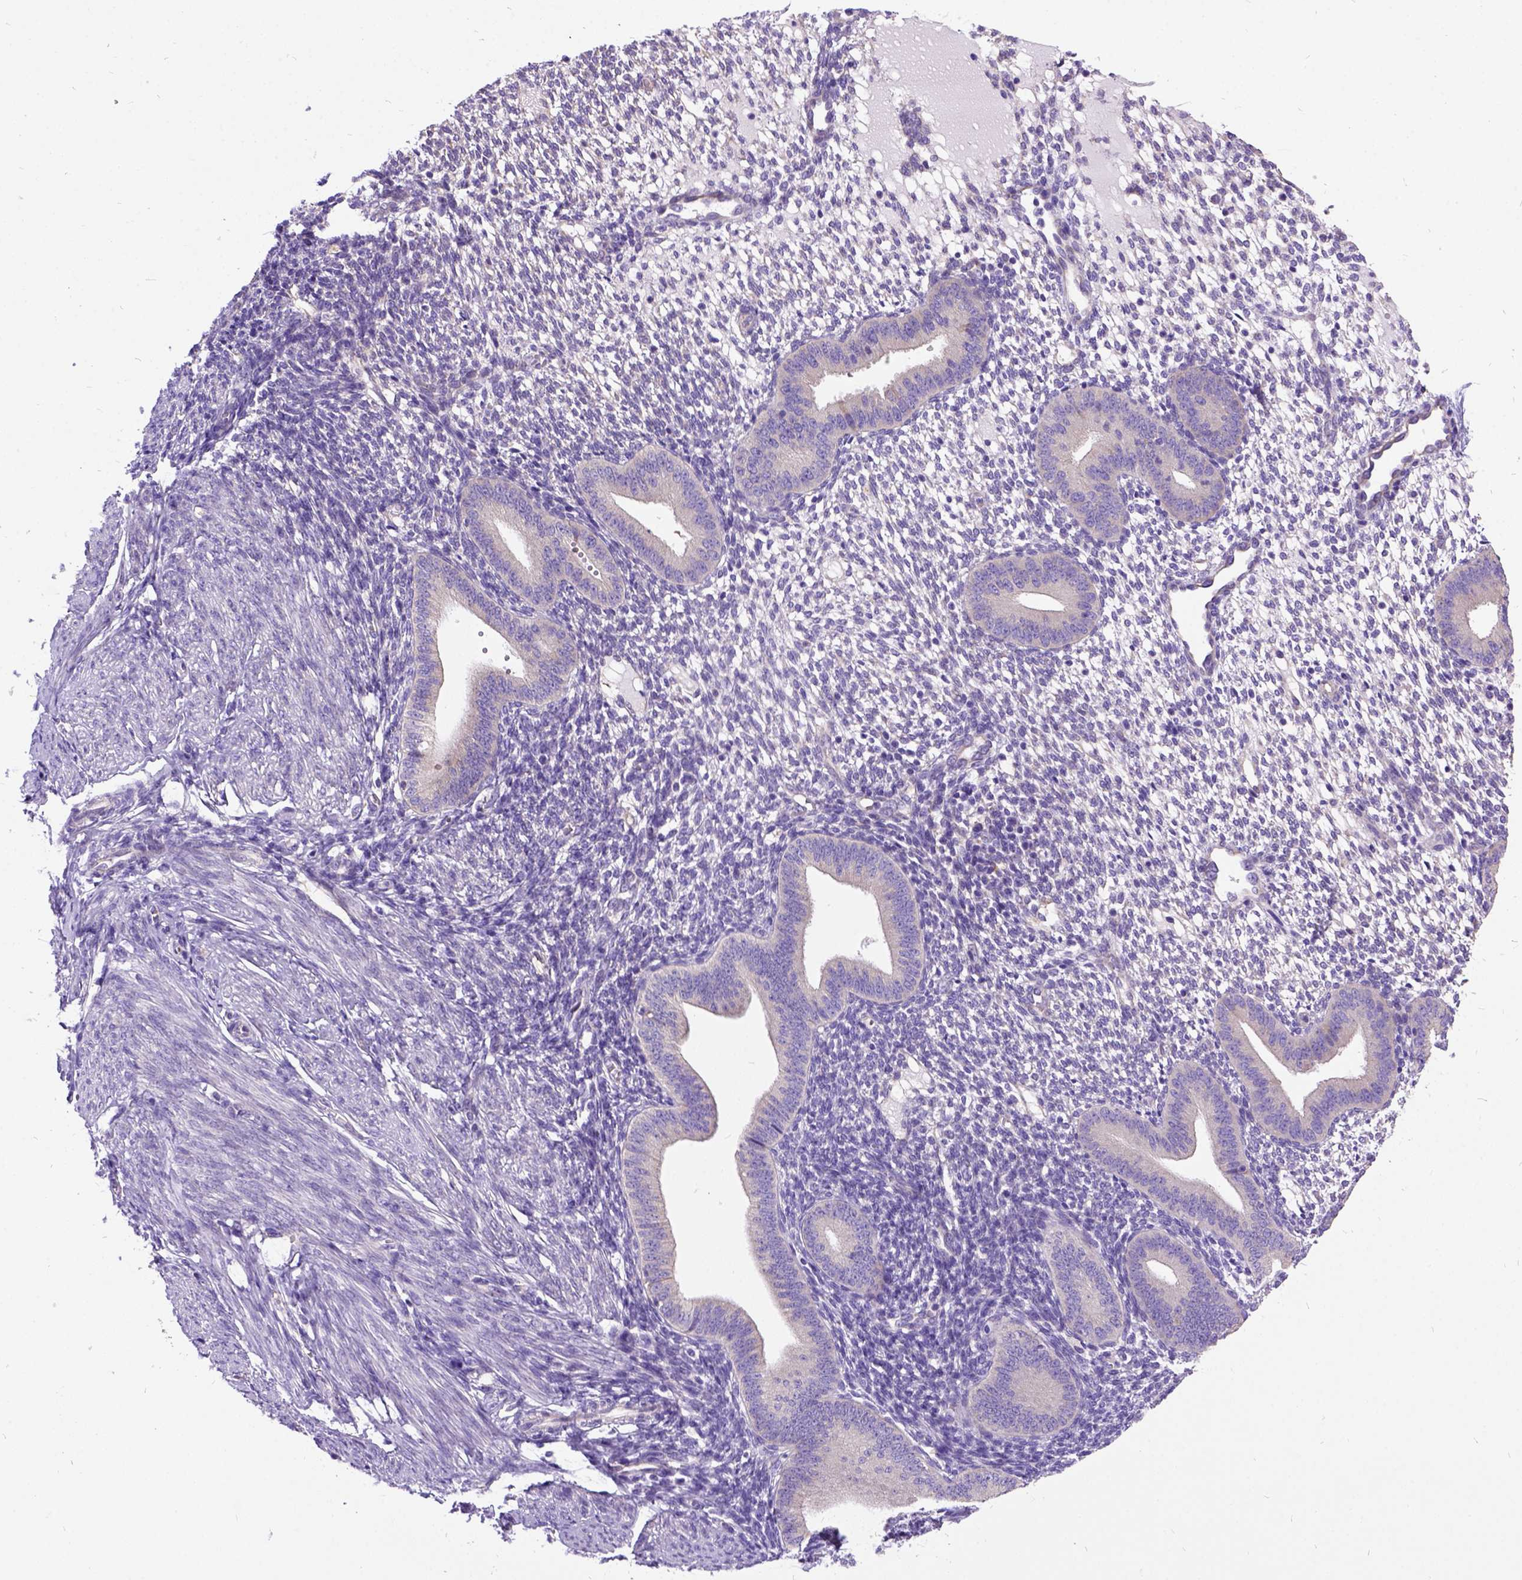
{"staining": {"intensity": "negative", "quantity": "none", "location": "none"}, "tissue": "endometrium", "cell_type": "Cells in endometrial stroma", "image_type": "normal", "snomed": [{"axis": "morphology", "description": "Normal tissue, NOS"}, {"axis": "topography", "description": "Endometrium"}], "caption": "IHC of normal endometrium shows no positivity in cells in endometrial stroma. (DAB (3,3'-diaminobenzidine) immunohistochemistry (IHC), high magnification).", "gene": "CFAP54", "patient": {"sex": "female", "age": 40}}